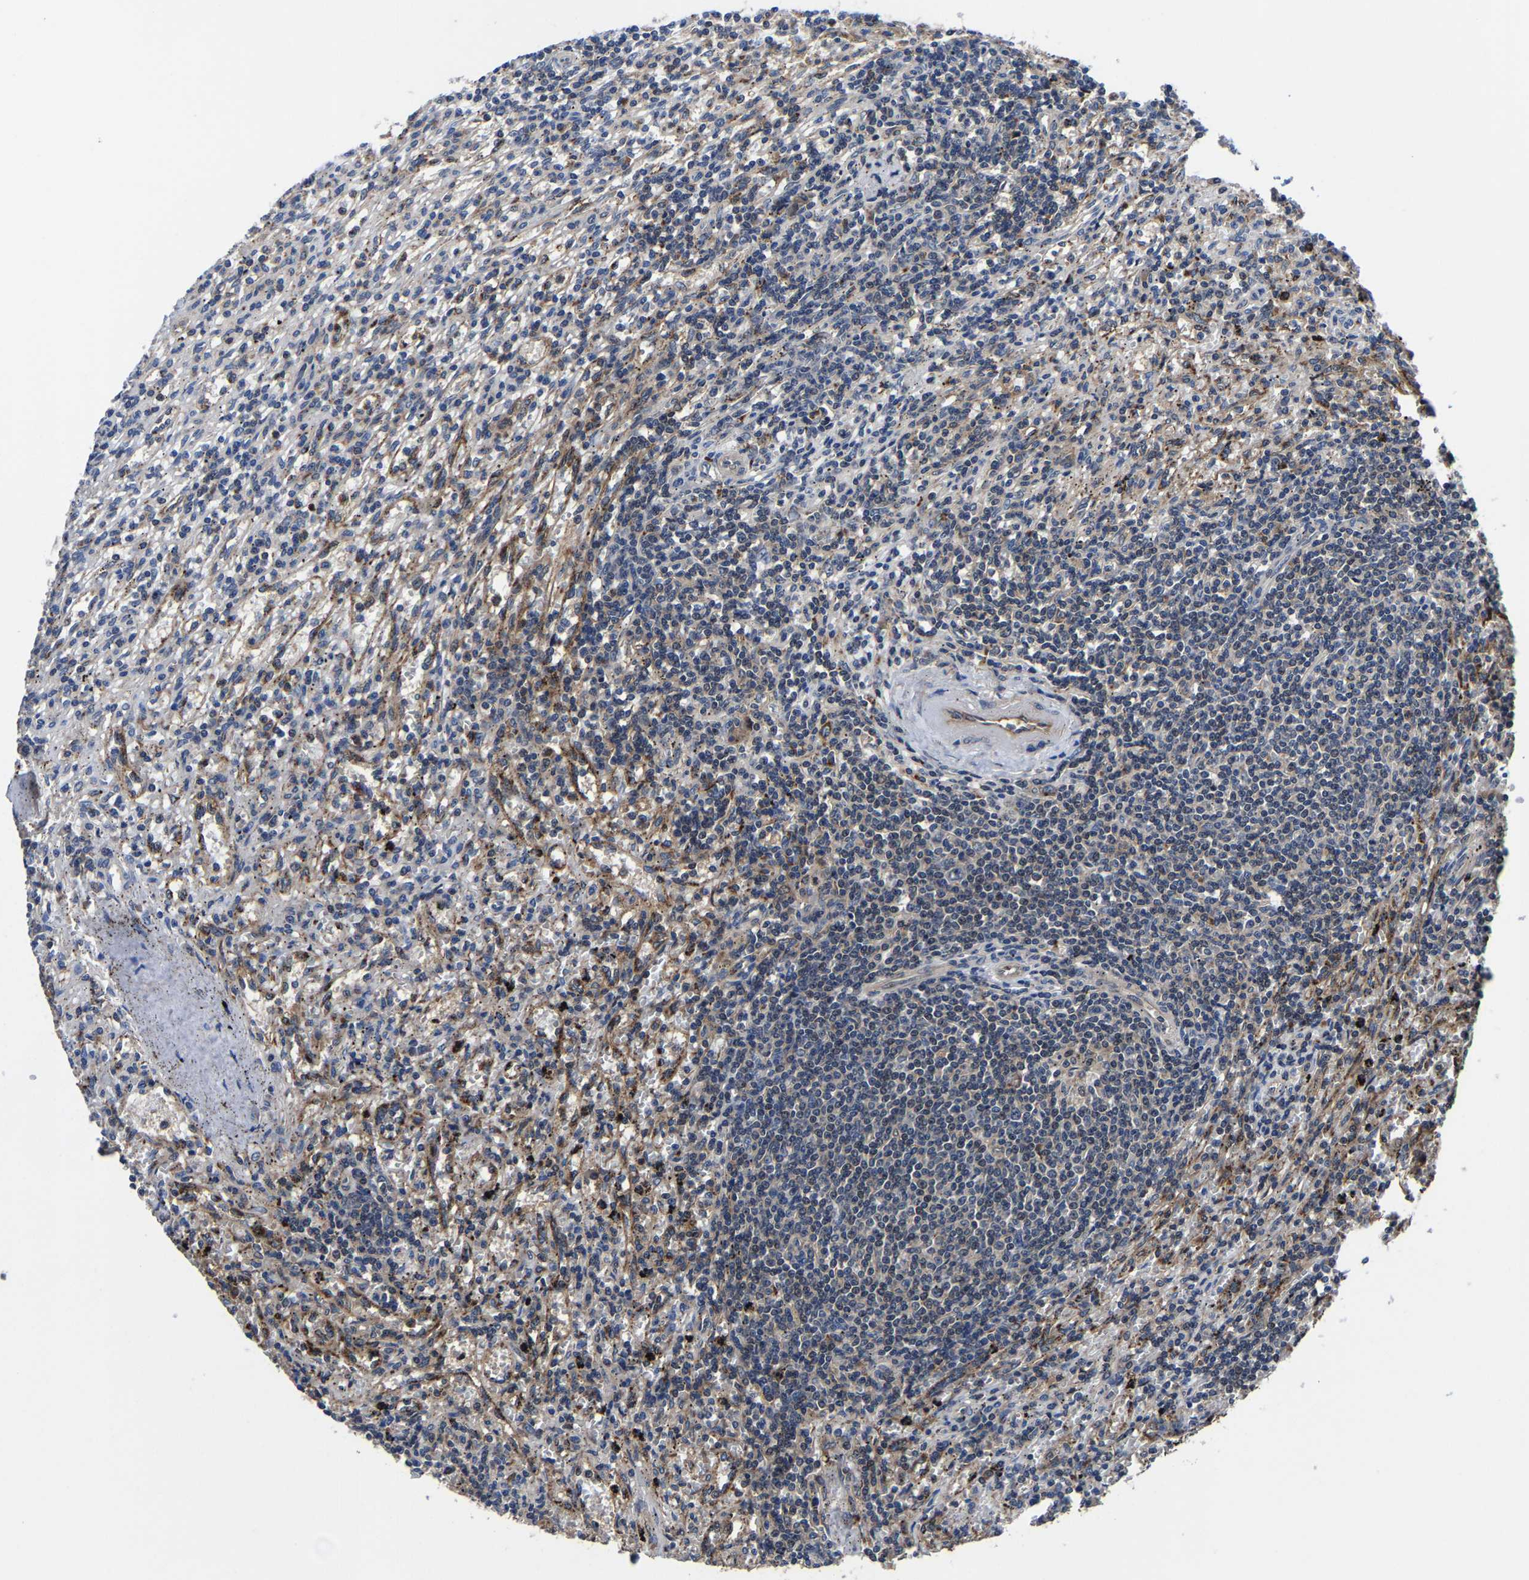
{"staining": {"intensity": "negative", "quantity": "none", "location": "none"}, "tissue": "lymphoma", "cell_type": "Tumor cells", "image_type": "cancer", "snomed": [{"axis": "morphology", "description": "Malignant lymphoma, non-Hodgkin's type, Low grade"}, {"axis": "topography", "description": "Spleen"}], "caption": "Tumor cells show no significant positivity in lymphoma. (Brightfield microscopy of DAB immunohistochemistry (IHC) at high magnification).", "gene": "ZCCHC7", "patient": {"sex": "male", "age": 76}}